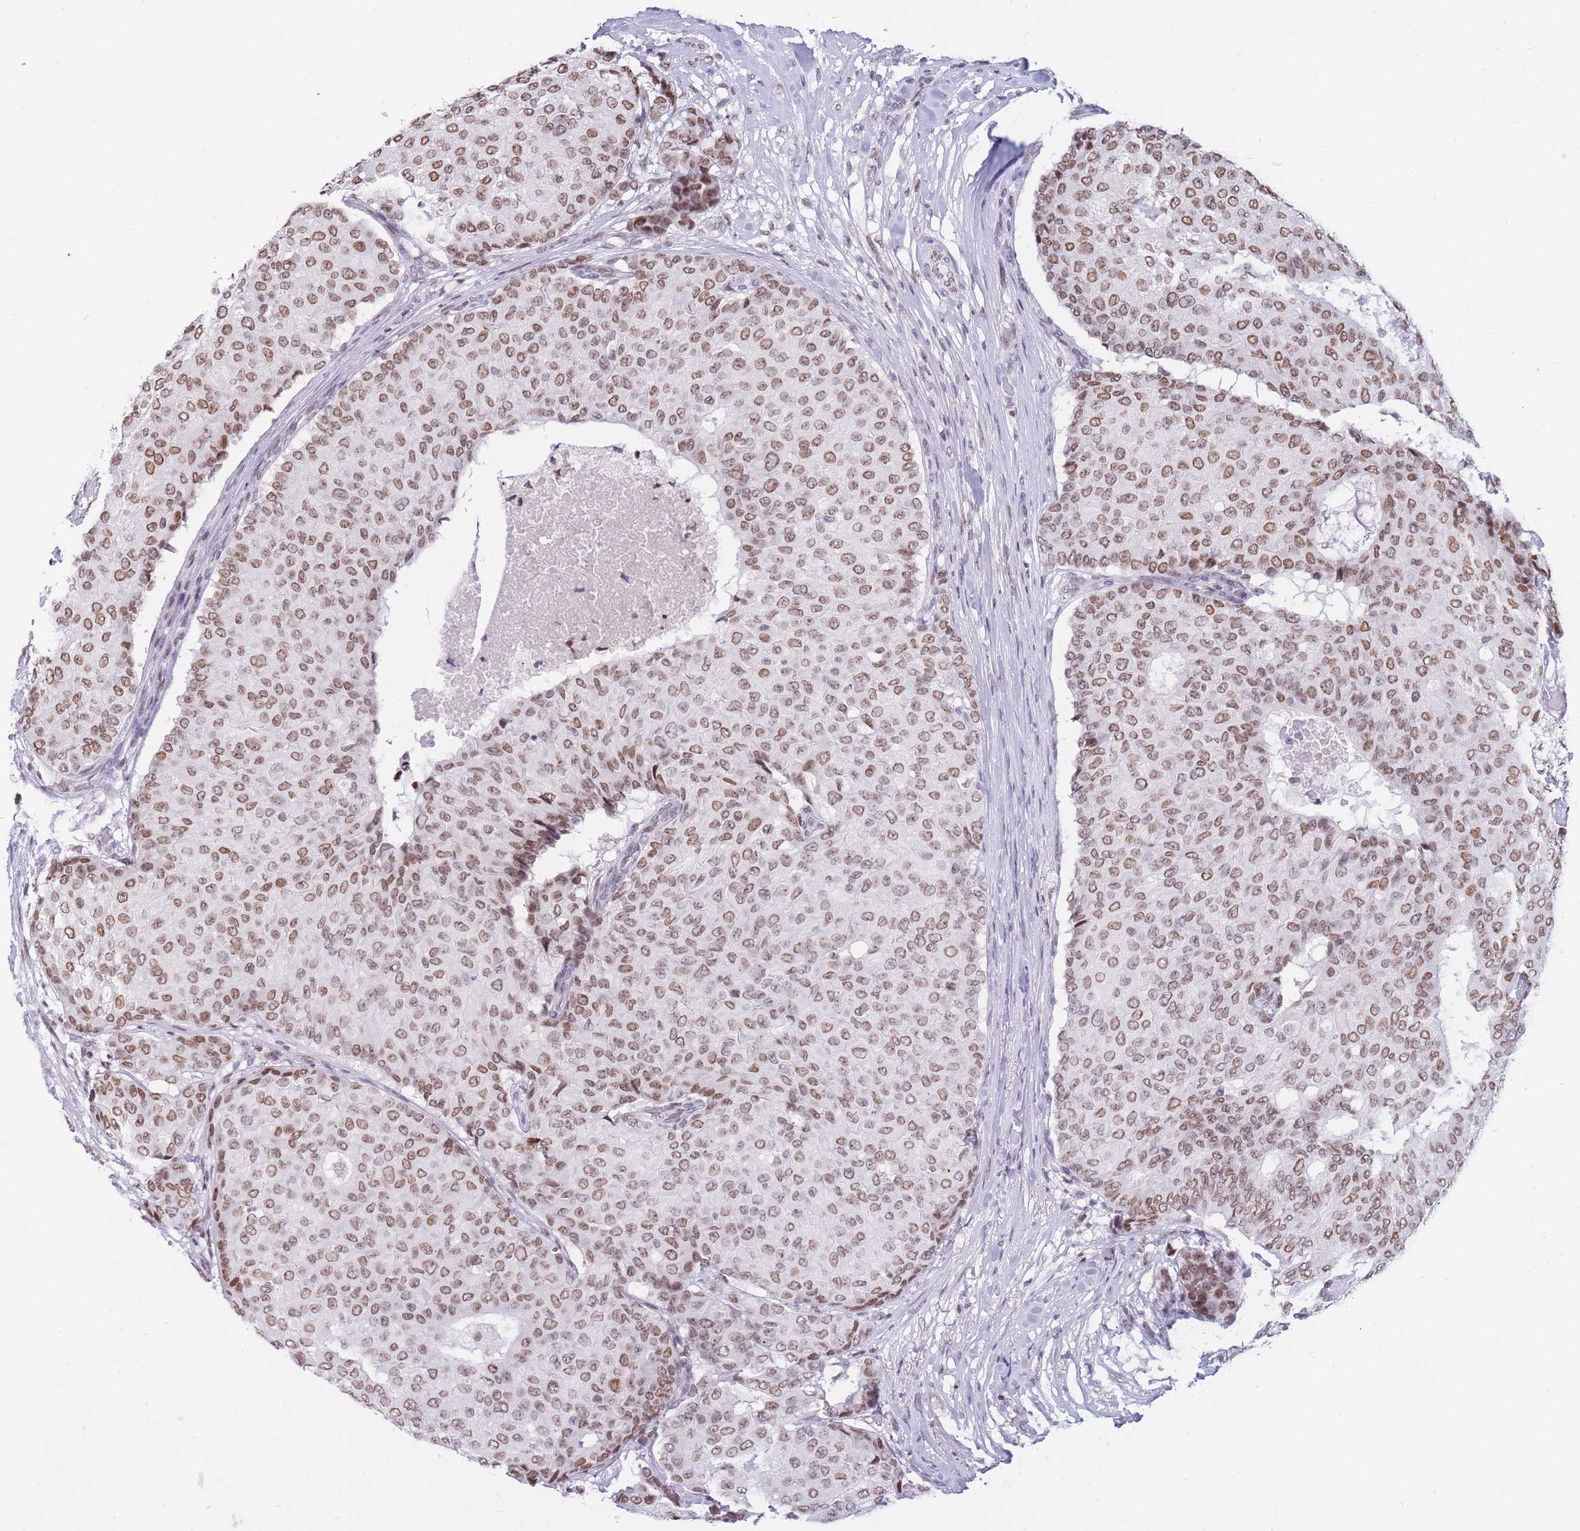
{"staining": {"intensity": "moderate", "quantity": ">75%", "location": "nuclear"}, "tissue": "breast cancer", "cell_type": "Tumor cells", "image_type": "cancer", "snomed": [{"axis": "morphology", "description": "Duct carcinoma"}, {"axis": "topography", "description": "Breast"}], "caption": "A photomicrograph showing moderate nuclear expression in about >75% of tumor cells in breast infiltrating ductal carcinoma, as visualized by brown immunohistochemical staining.", "gene": "HMGN1", "patient": {"sex": "female", "age": 75}}